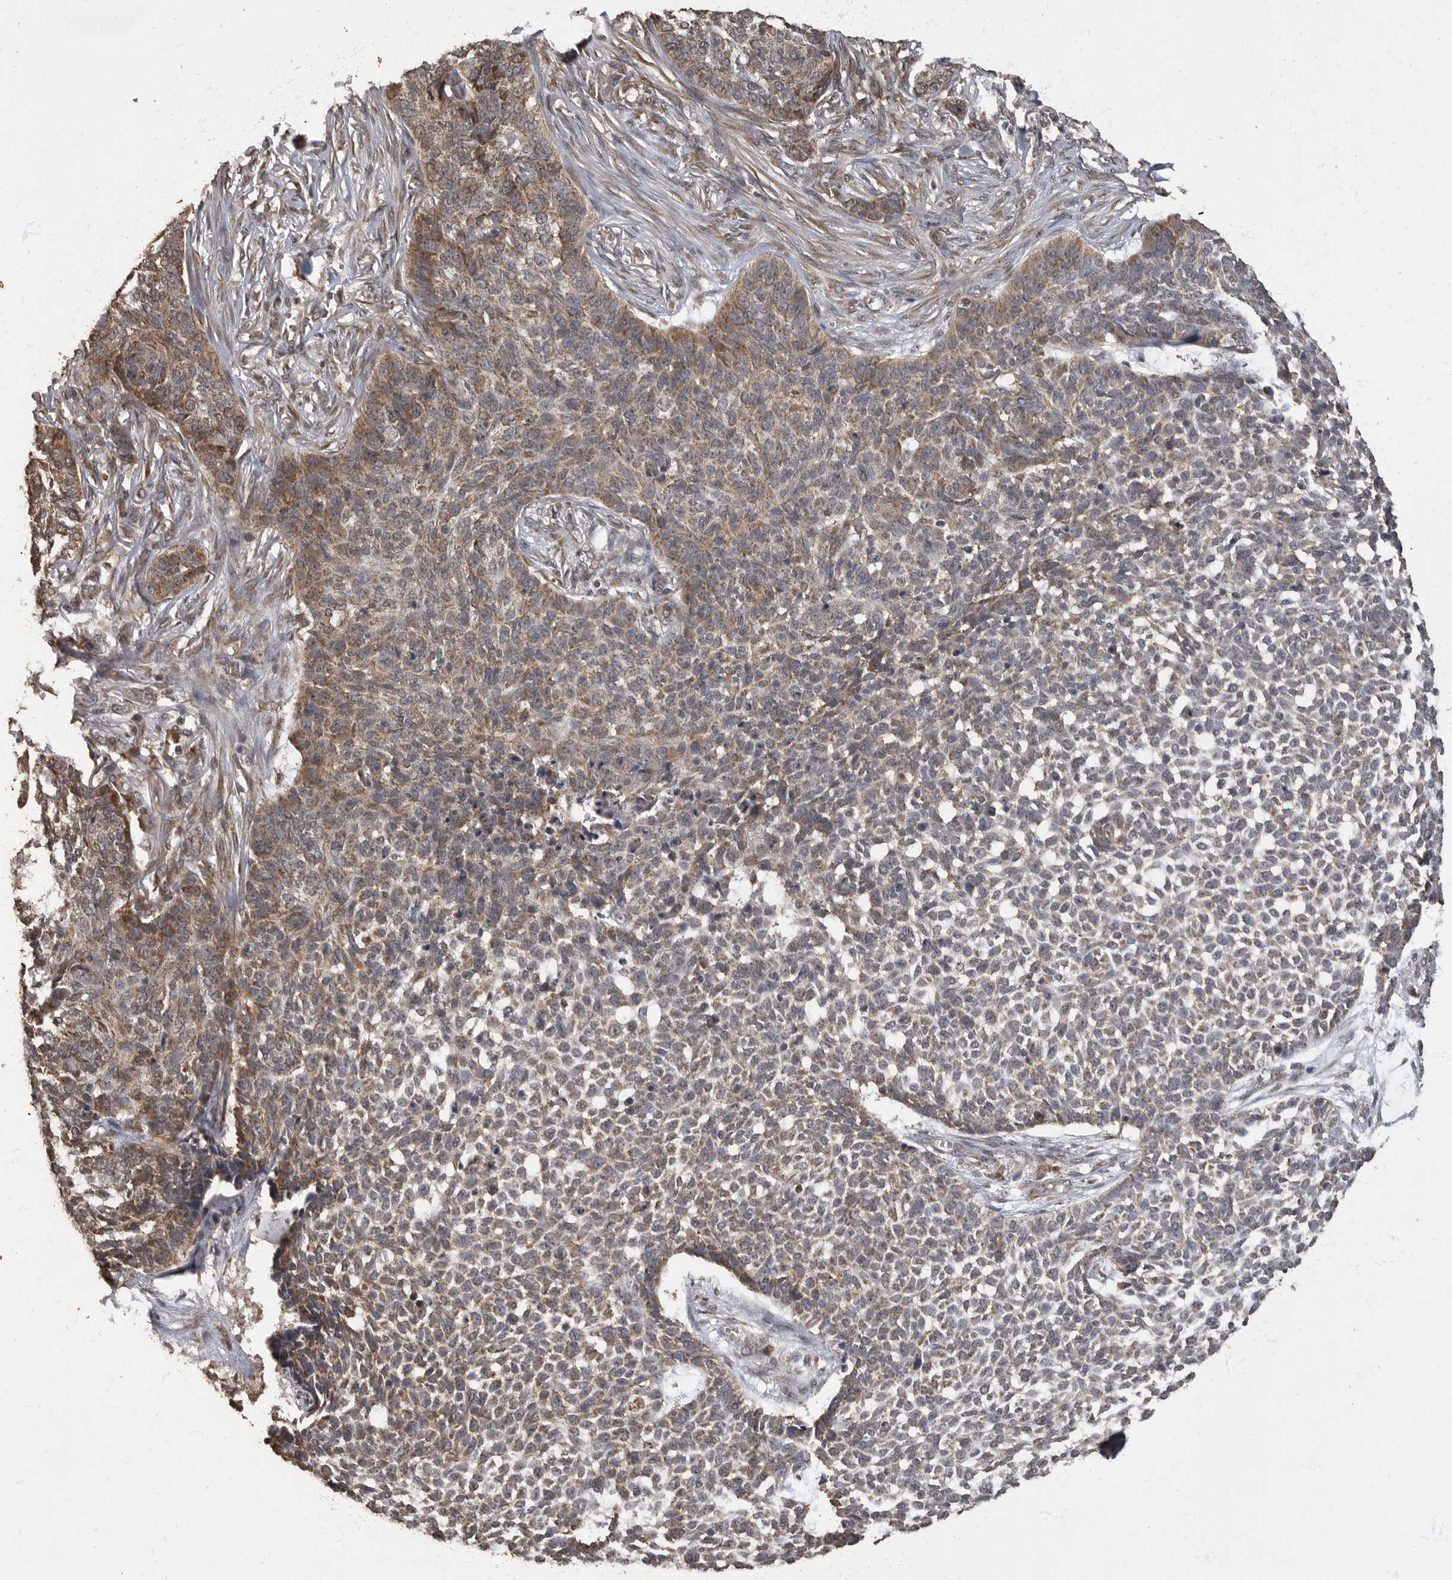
{"staining": {"intensity": "moderate", "quantity": ">75%", "location": "cytoplasmic/membranous"}, "tissue": "skin cancer", "cell_type": "Tumor cells", "image_type": "cancer", "snomed": [{"axis": "morphology", "description": "Basal cell carcinoma"}, {"axis": "topography", "description": "Skin"}], "caption": "Brown immunohistochemical staining in human skin cancer (basal cell carcinoma) displays moderate cytoplasmic/membranous staining in approximately >75% of tumor cells. (Stains: DAB in brown, nuclei in blue, Microscopy: brightfield microscopy at high magnification).", "gene": "MAFG", "patient": {"sex": "male", "age": 85}}